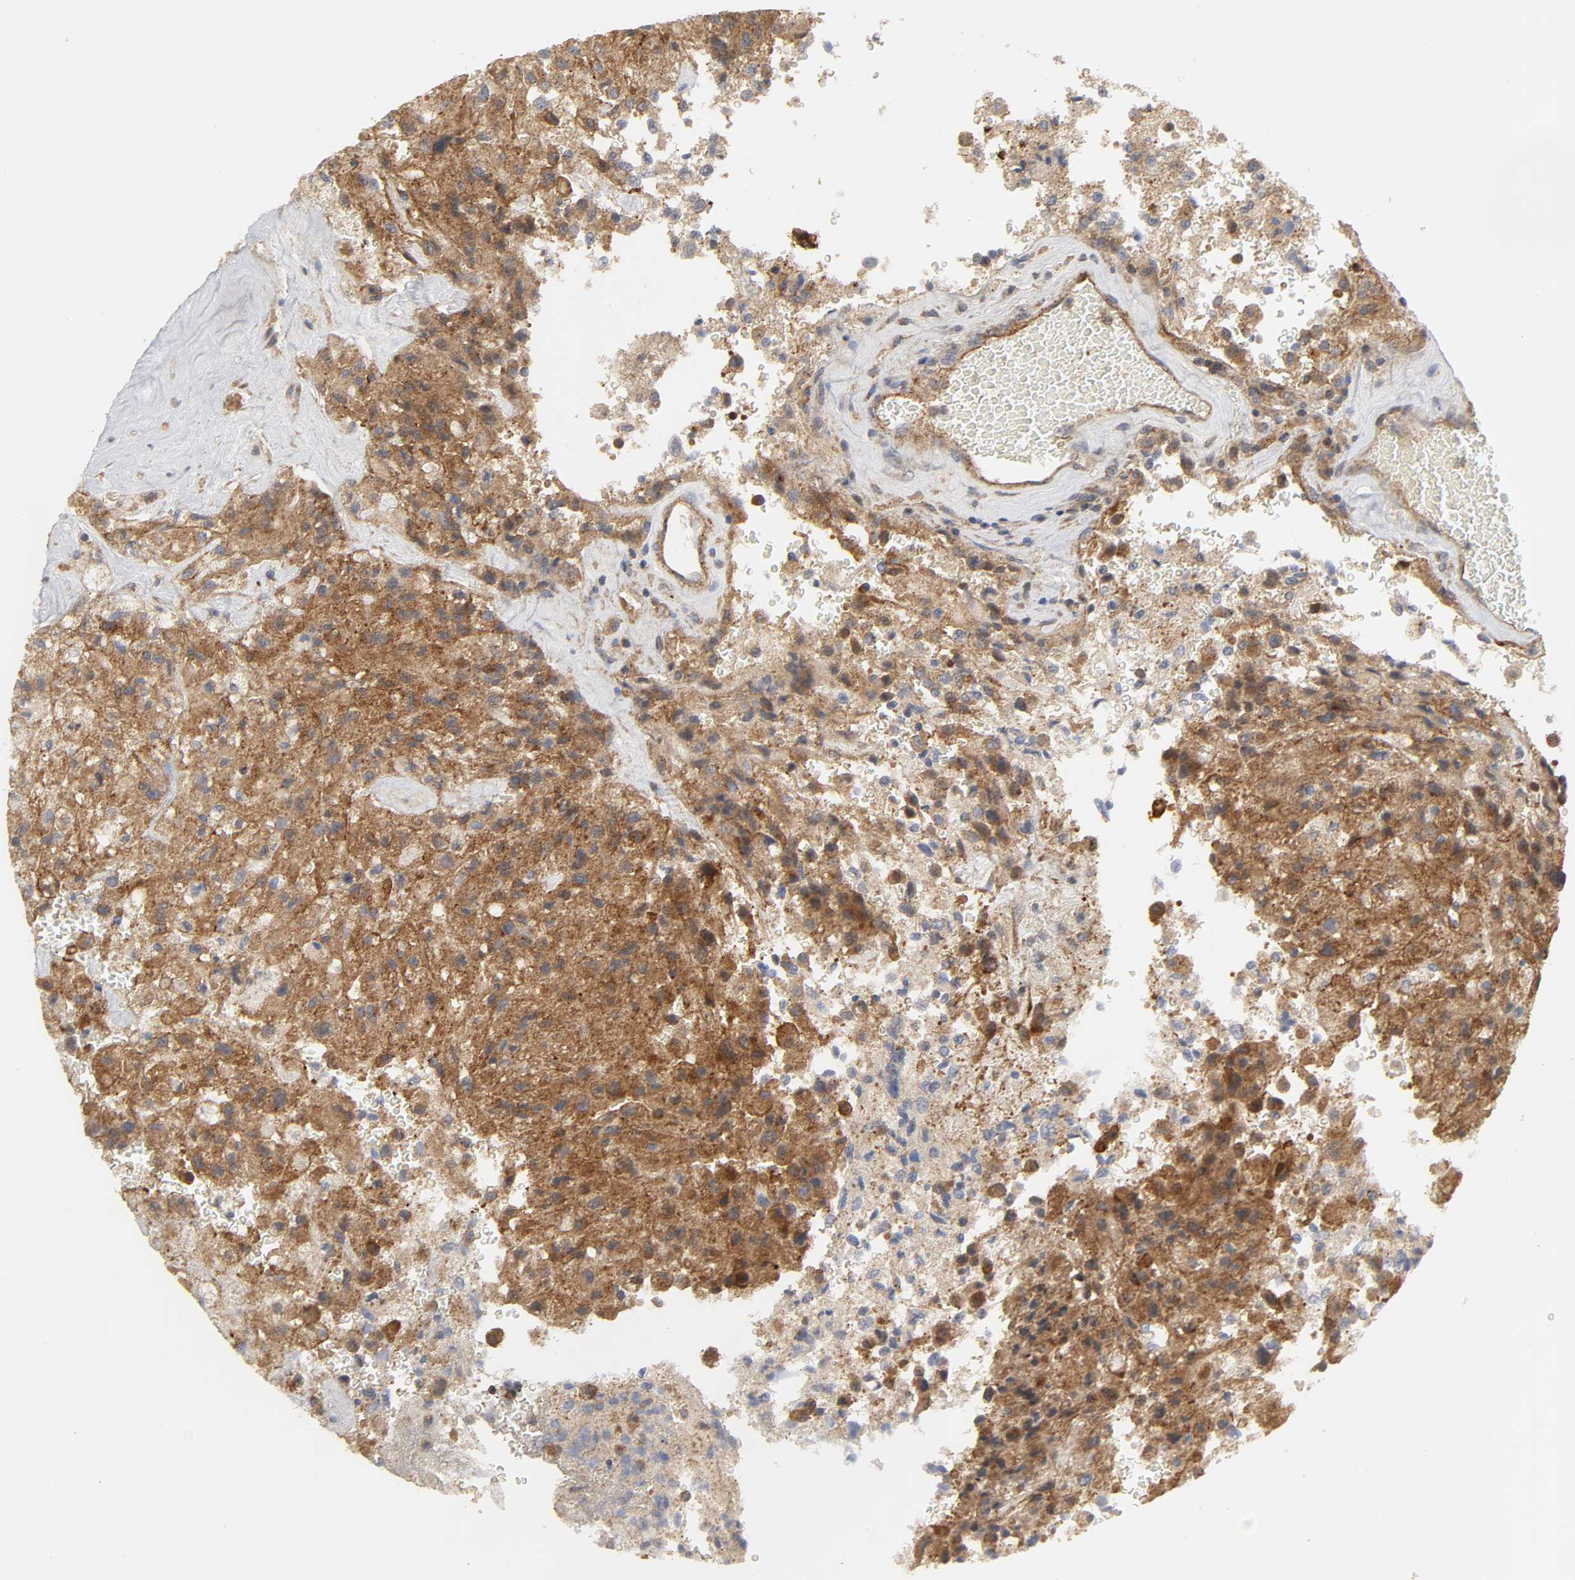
{"staining": {"intensity": "strong", "quantity": ">75%", "location": "cytoplasmic/membranous"}, "tissue": "glioma", "cell_type": "Tumor cells", "image_type": "cancer", "snomed": [{"axis": "morphology", "description": "Normal tissue, NOS"}, {"axis": "morphology", "description": "Glioma, malignant, High grade"}, {"axis": "topography", "description": "Cerebral cortex"}], "caption": "Protein expression analysis of malignant glioma (high-grade) displays strong cytoplasmic/membranous staining in about >75% of tumor cells.", "gene": "SH3GLB1", "patient": {"sex": "male", "age": 56}}